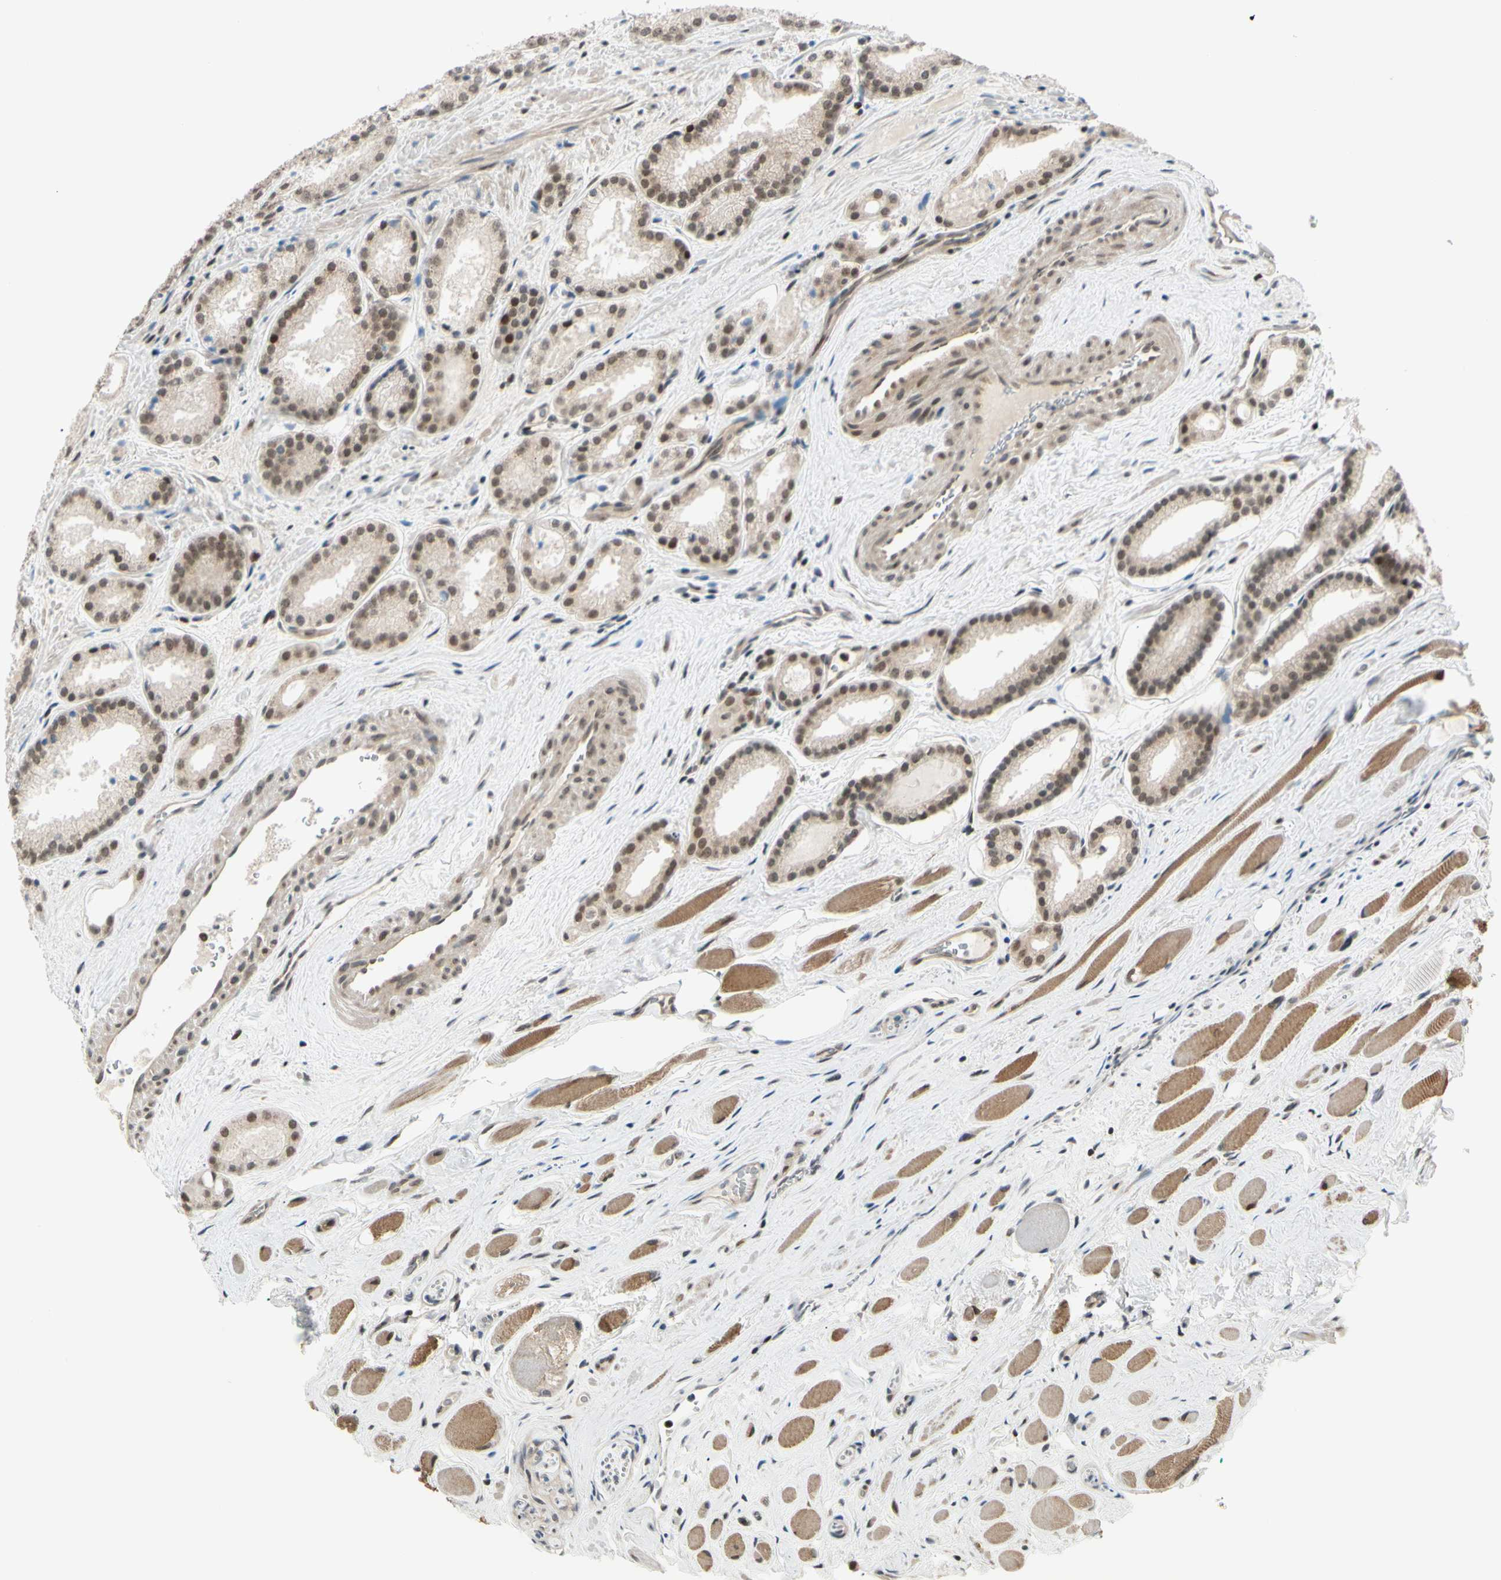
{"staining": {"intensity": "moderate", "quantity": ">75%", "location": "cytoplasmic/membranous,nuclear"}, "tissue": "prostate cancer", "cell_type": "Tumor cells", "image_type": "cancer", "snomed": [{"axis": "morphology", "description": "Adenocarcinoma, Low grade"}, {"axis": "topography", "description": "Prostate"}], "caption": "Immunohistochemistry (IHC) photomicrograph of neoplastic tissue: prostate cancer stained using IHC displays medium levels of moderate protein expression localized specifically in the cytoplasmic/membranous and nuclear of tumor cells, appearing as a cytoplasmic/membranous and nuclear brown color.", "gene": "BRMS1", "patient": {"sex": "male", "age": 59}}